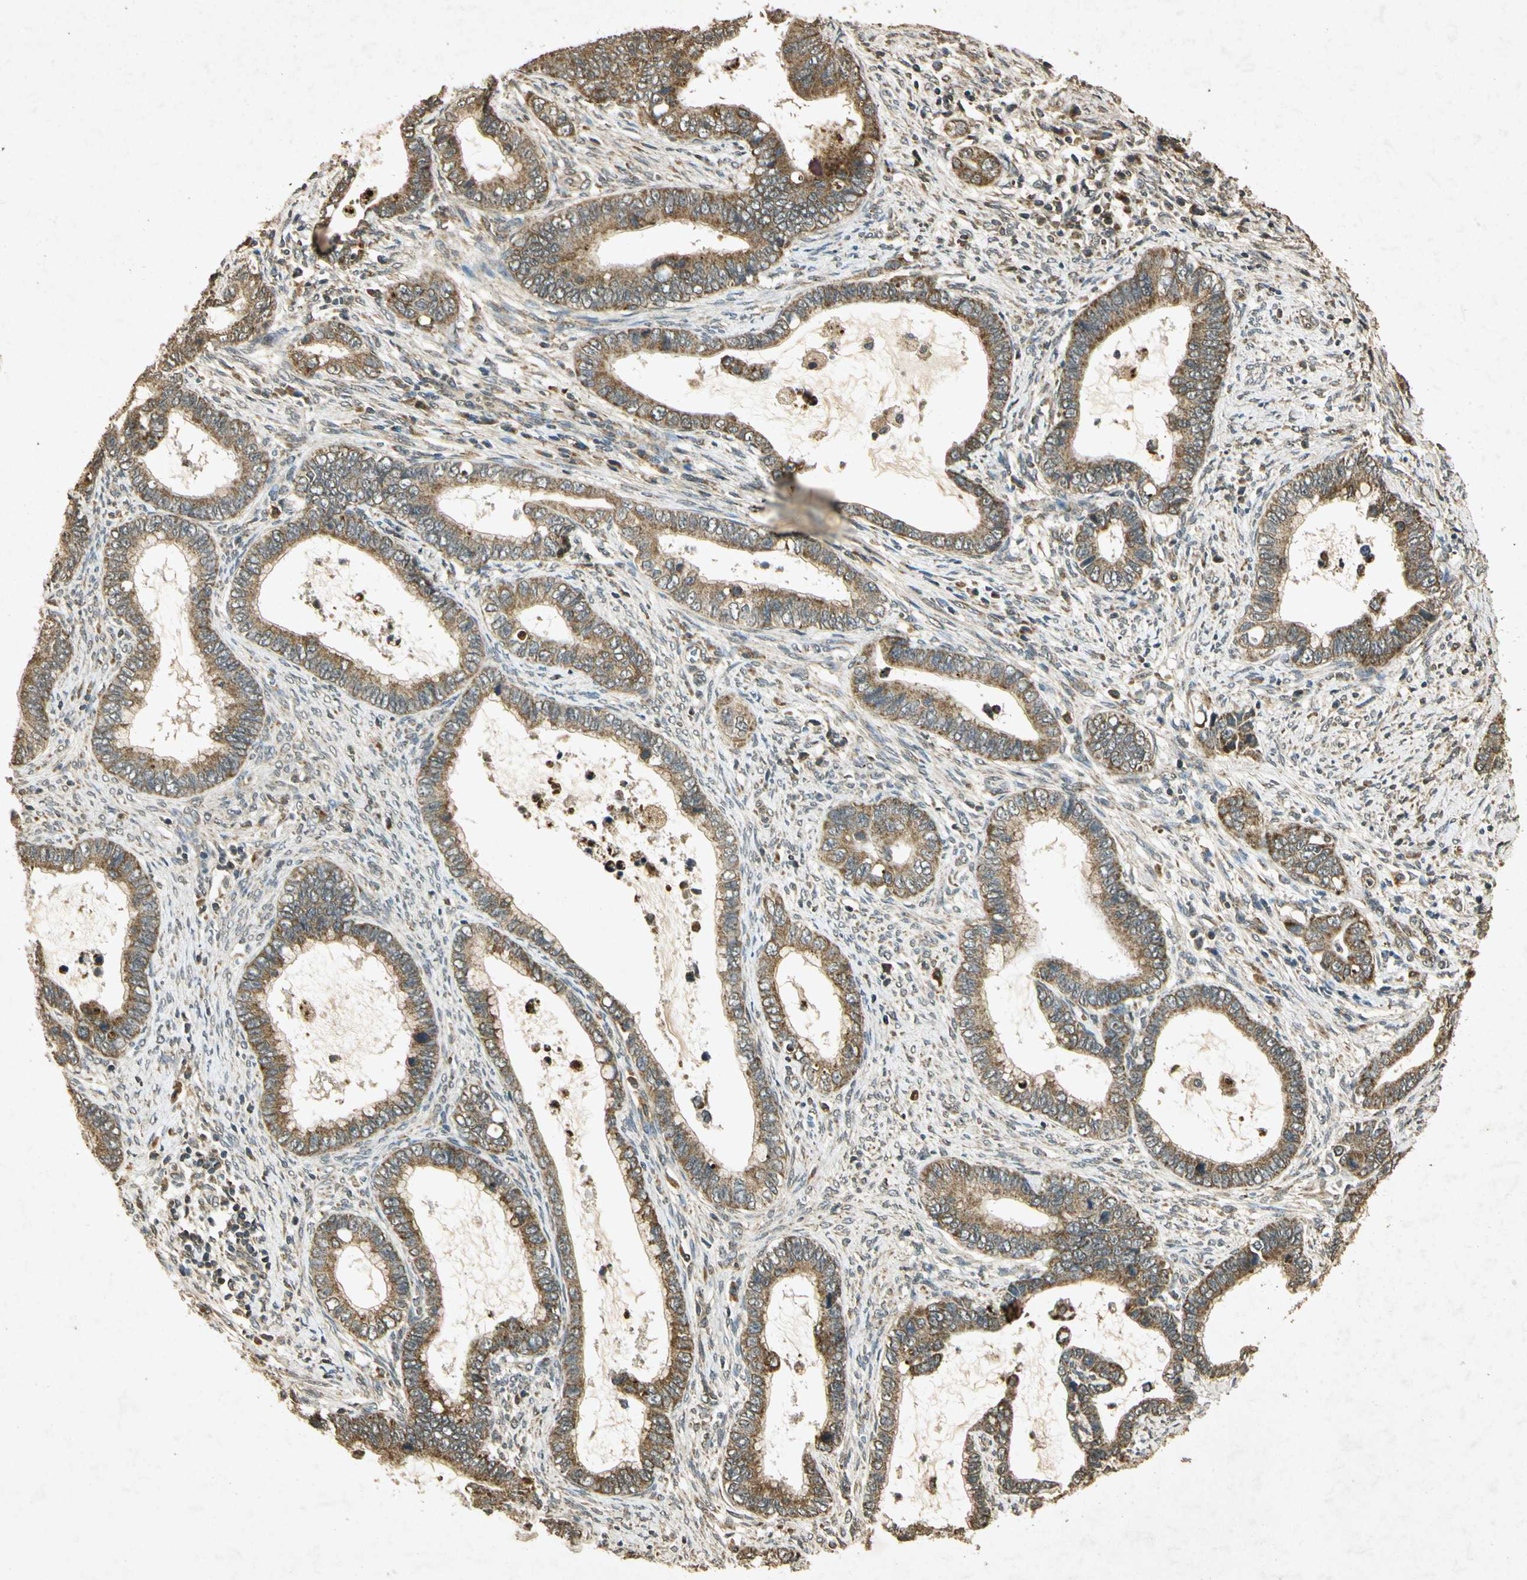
{"staining": {"intensity": "weak", "quantity": ">75%", "location": "cytoplasmic/membranous"}, "tissue": "cervical cancer", "cell_type": "Tumor cells", "image_type": "cancer", "snomed": [{"axis": "morphology", "description": "Adenocarcinoma, NOS"}, {"axis": "topography", "description": "Cervix"}], "caption": "Protein staining displays weak cytoplasmic/membranous positivity in about >75% of tumor cells in adenocarcinoma (cervical). (IHC, brightfield microscopy, high magnification).", "gene": "PRDX3", "patient": {"sex": "female", "age": 44}}